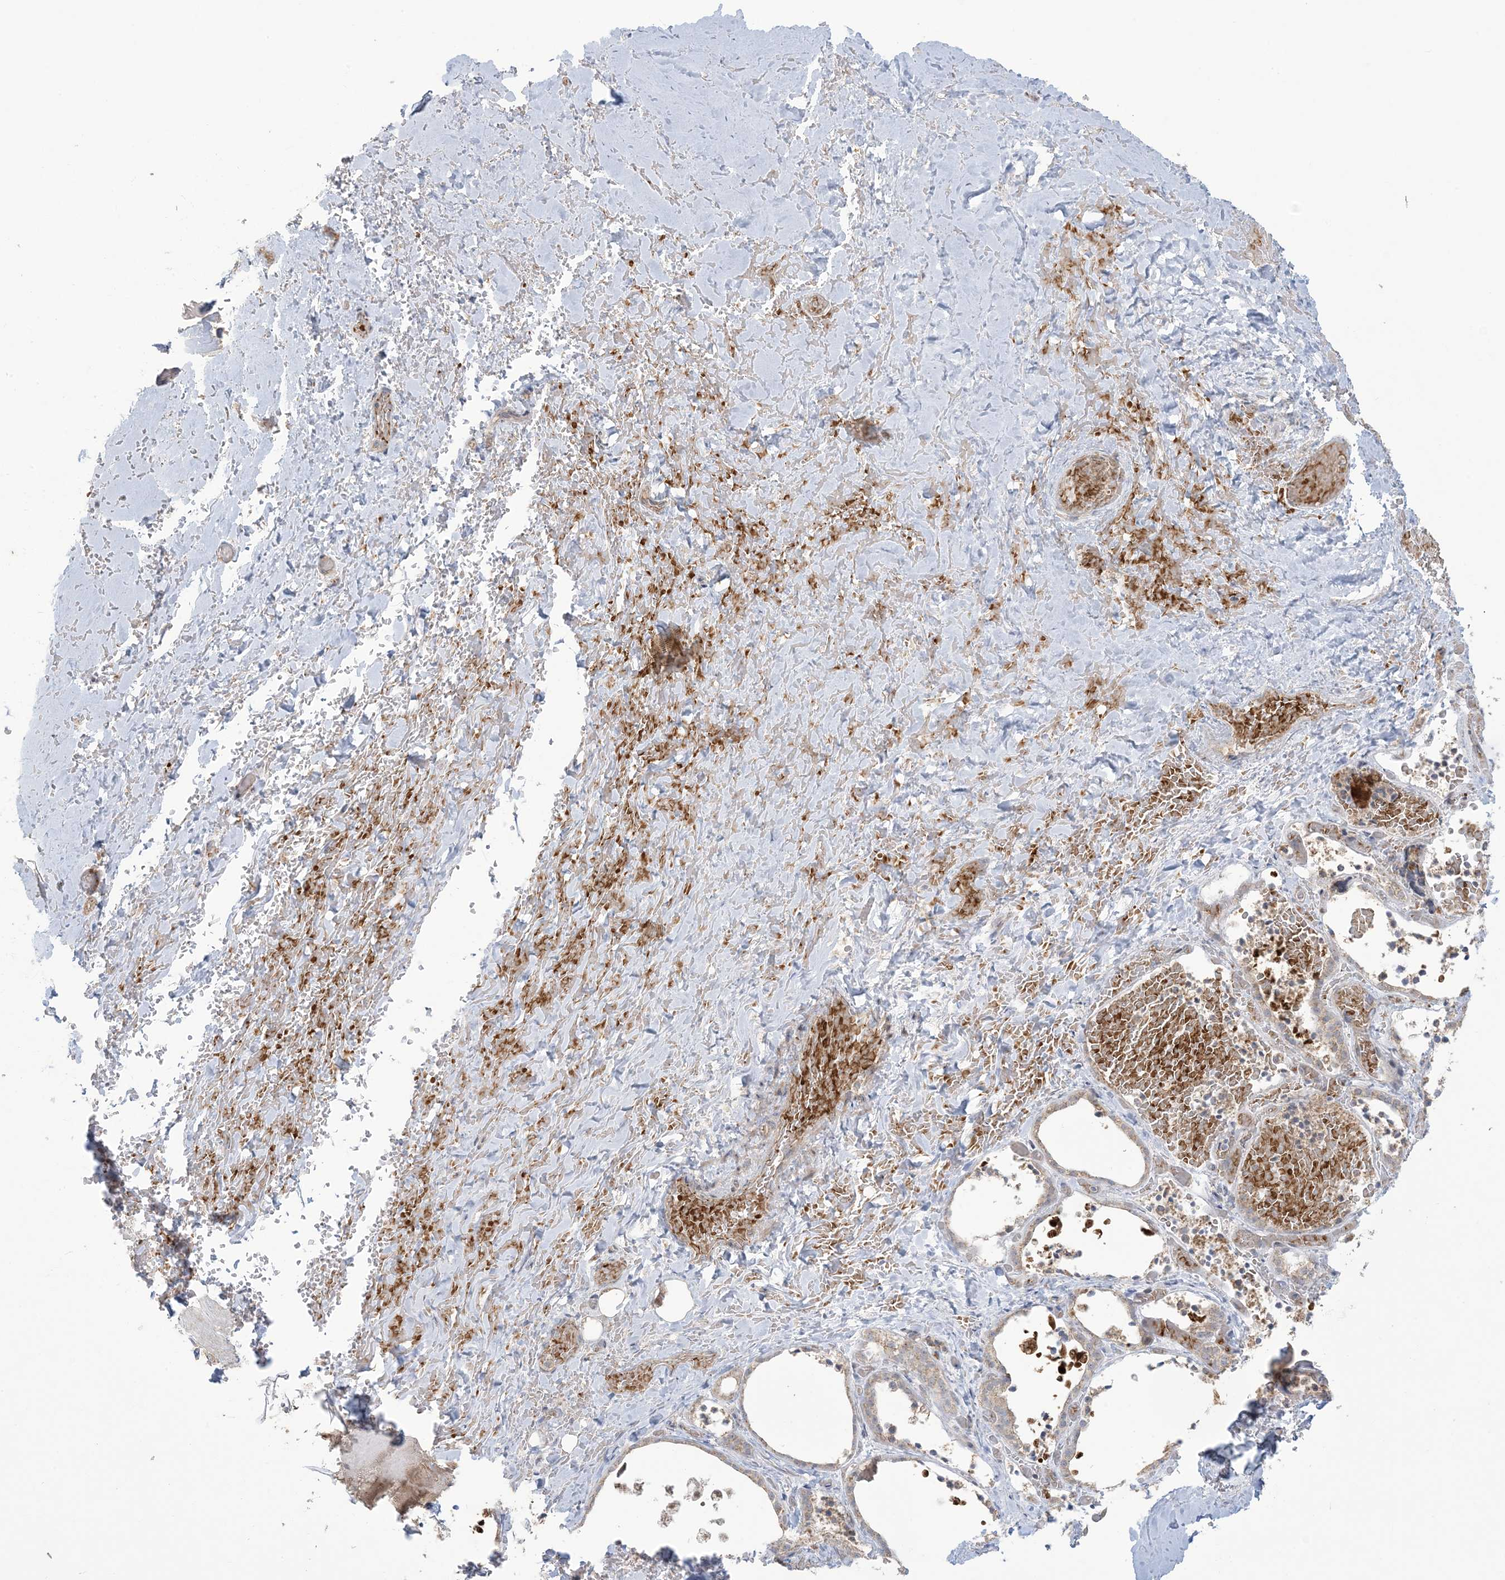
{"staining": {"intensity": "weak", "quantity": "25%-75%", "location": "cytoplasmic/membranous"}, "tissue": "thyroid gland", "cell_type": "Glandular cells", "image_type": "normal", "snomed": [{"axis": "morphology", "description": "Normal tissue, NOS"}, {"axis": "topography", "description": "Thyroid gland"}], "caption": "DAB (3,3'-diaminobenzidine) immunohistochemical staining of benign human thyroid gland shows weak cytoplasmic/membranous protein expression in approximately 25%-75% of glandular cells. (DAB IHC with brightfield microscopy, high magnification).", "gene": "KLHL18", "patient": {"sex": "female", "age": 44}}